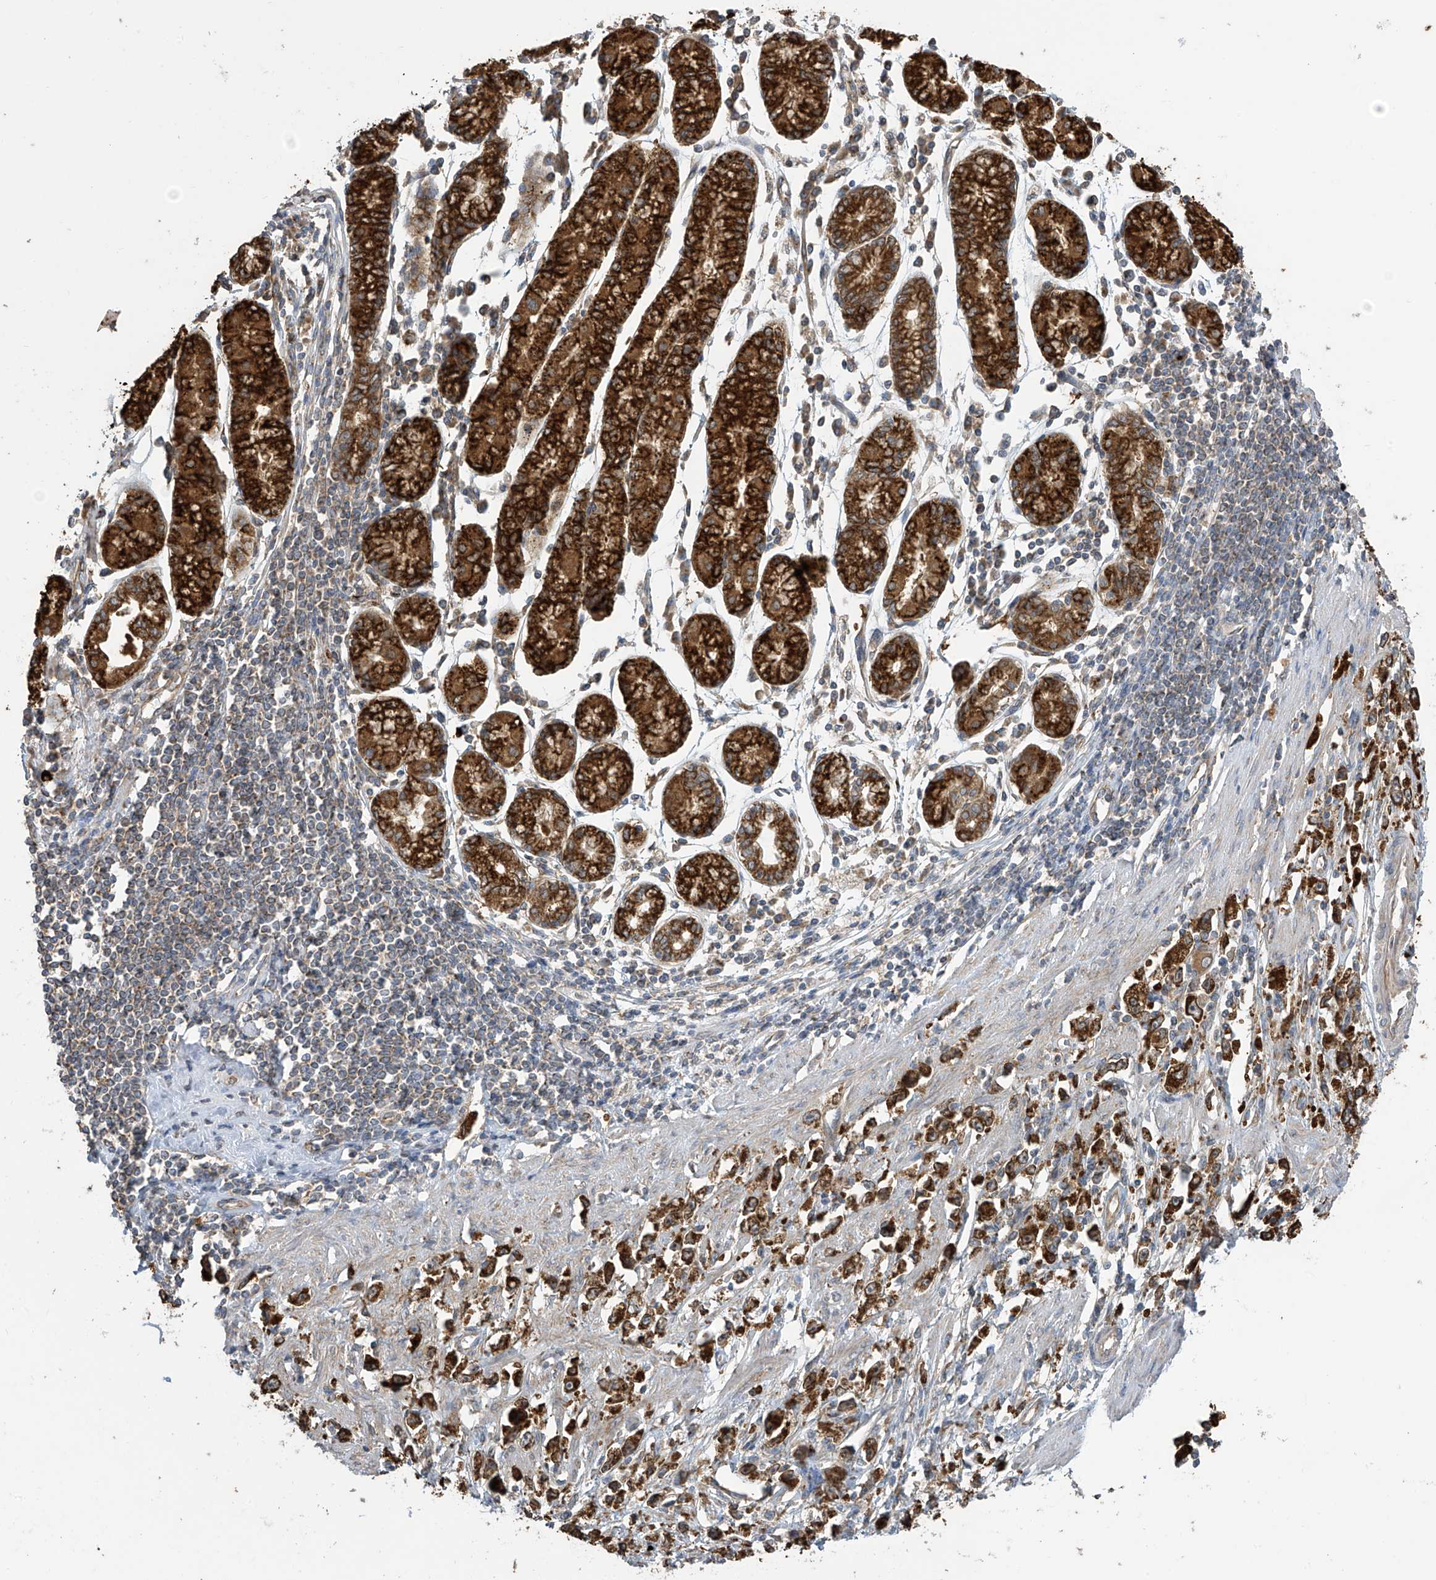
{"staining": {"intensity": "strong", "quantity": ">75%", "location": "cytoplasmic/membranous"}, "tissue": "stomach cancer", "cell_type": "Tumor cells", "image_type": "cancer", "snomed": [{"axis": "morphology", "description": "Adenocarcinoma, NOS"}, {"axis": "topography", "description": "Stomach"}], "caption": "Strong cytoplasmic/membranous protein positivity is seen in approximately >75% of tumor cells in adenocarcinoma (stomach).", "gene": "PNPT1", "patient": {"sex": "female", "age": 59}}